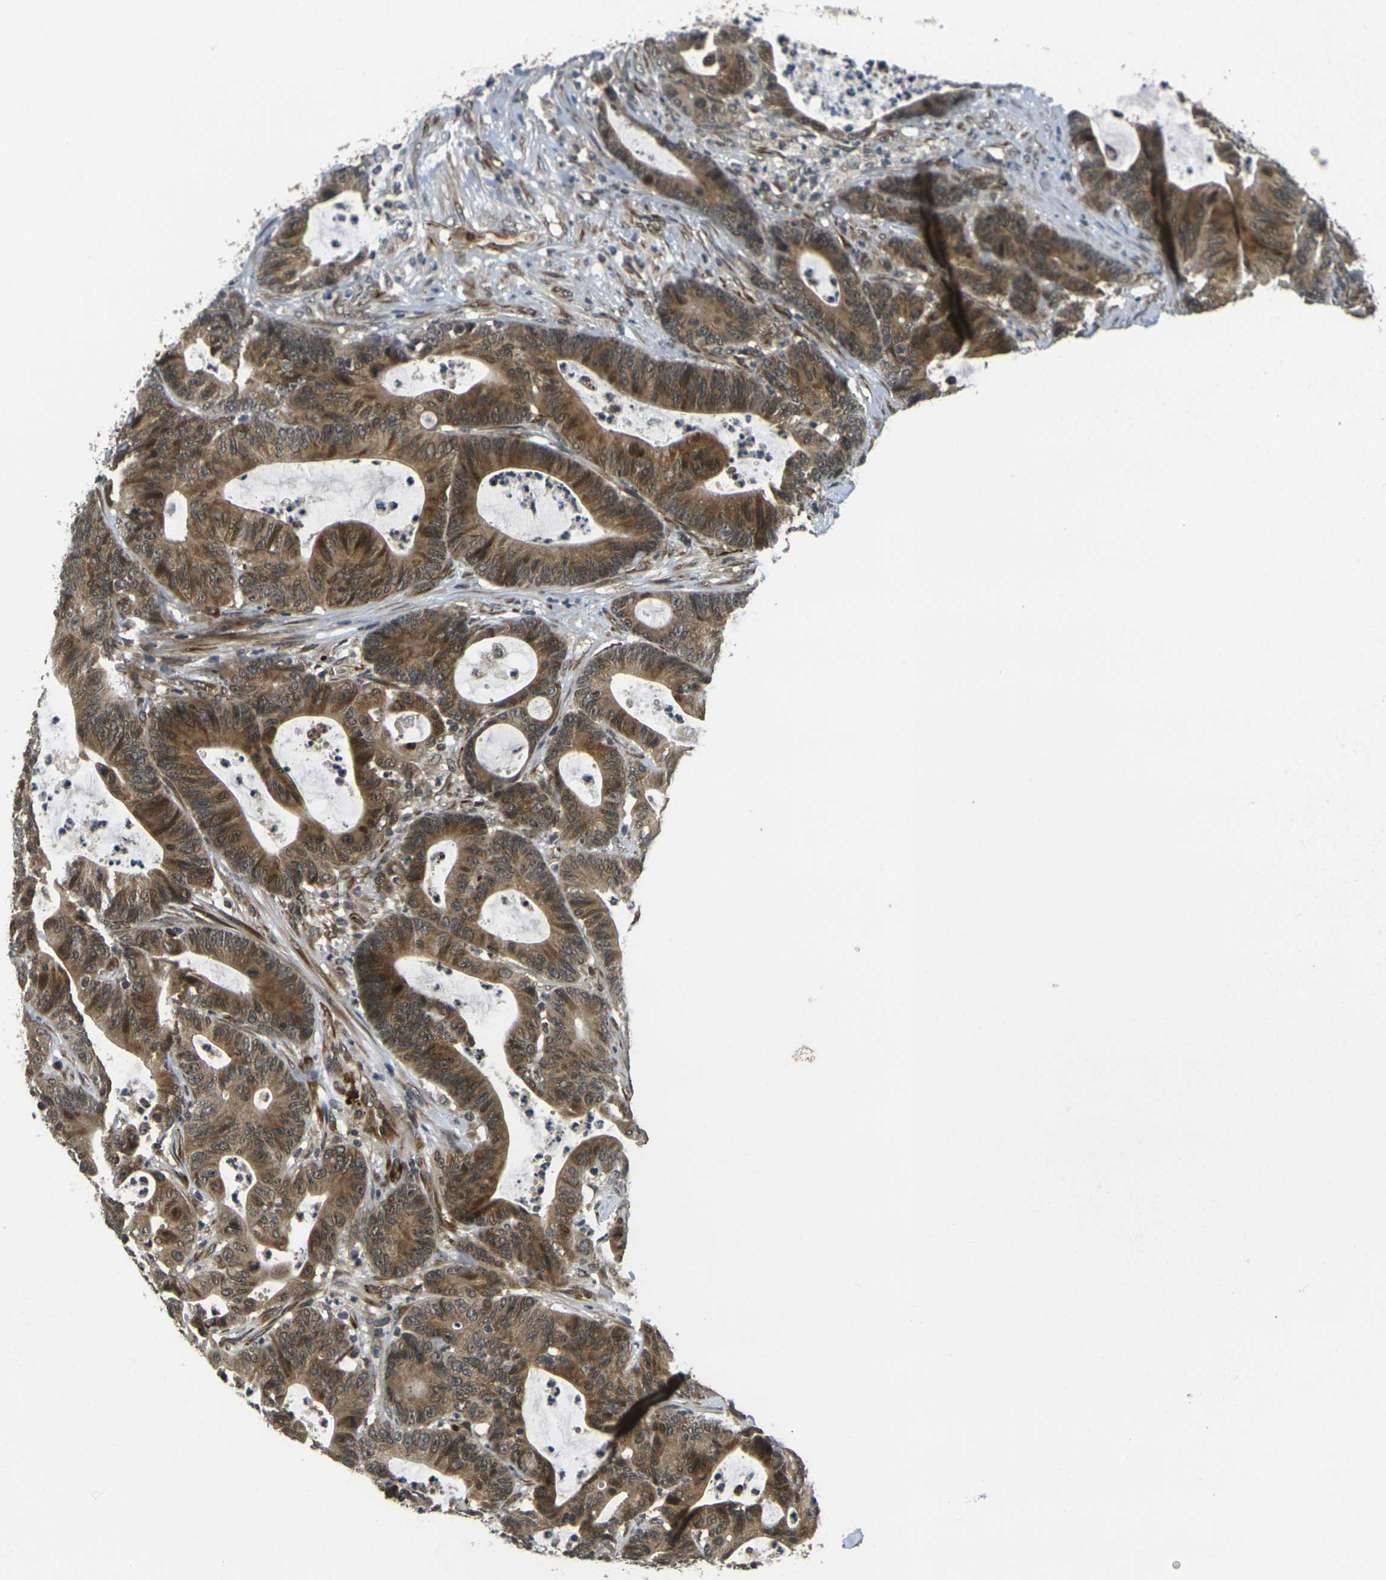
{"staining": {"intensity": "moderate", "quantity": ">75%", "location": "cytoplasmic/membranous"}, "tissue": "colorectal cancer", "cell_type": "Tumor cells", "image_type": "cancer", "snomed": [{"axis": "morphology", "description": "Adenocarcinoma, NOS"}, {"axis": "topography", "description": "Colon"}], "caption": "There is medium levels of moderate cytoplasmic/membranous positivity in tumor cells of adenocarcinoma (colorectal), as demonstrated by immunohistochemical staining (brown color).", "gene": "FUT11", "patient": {"sex": "female", "age": 84}}